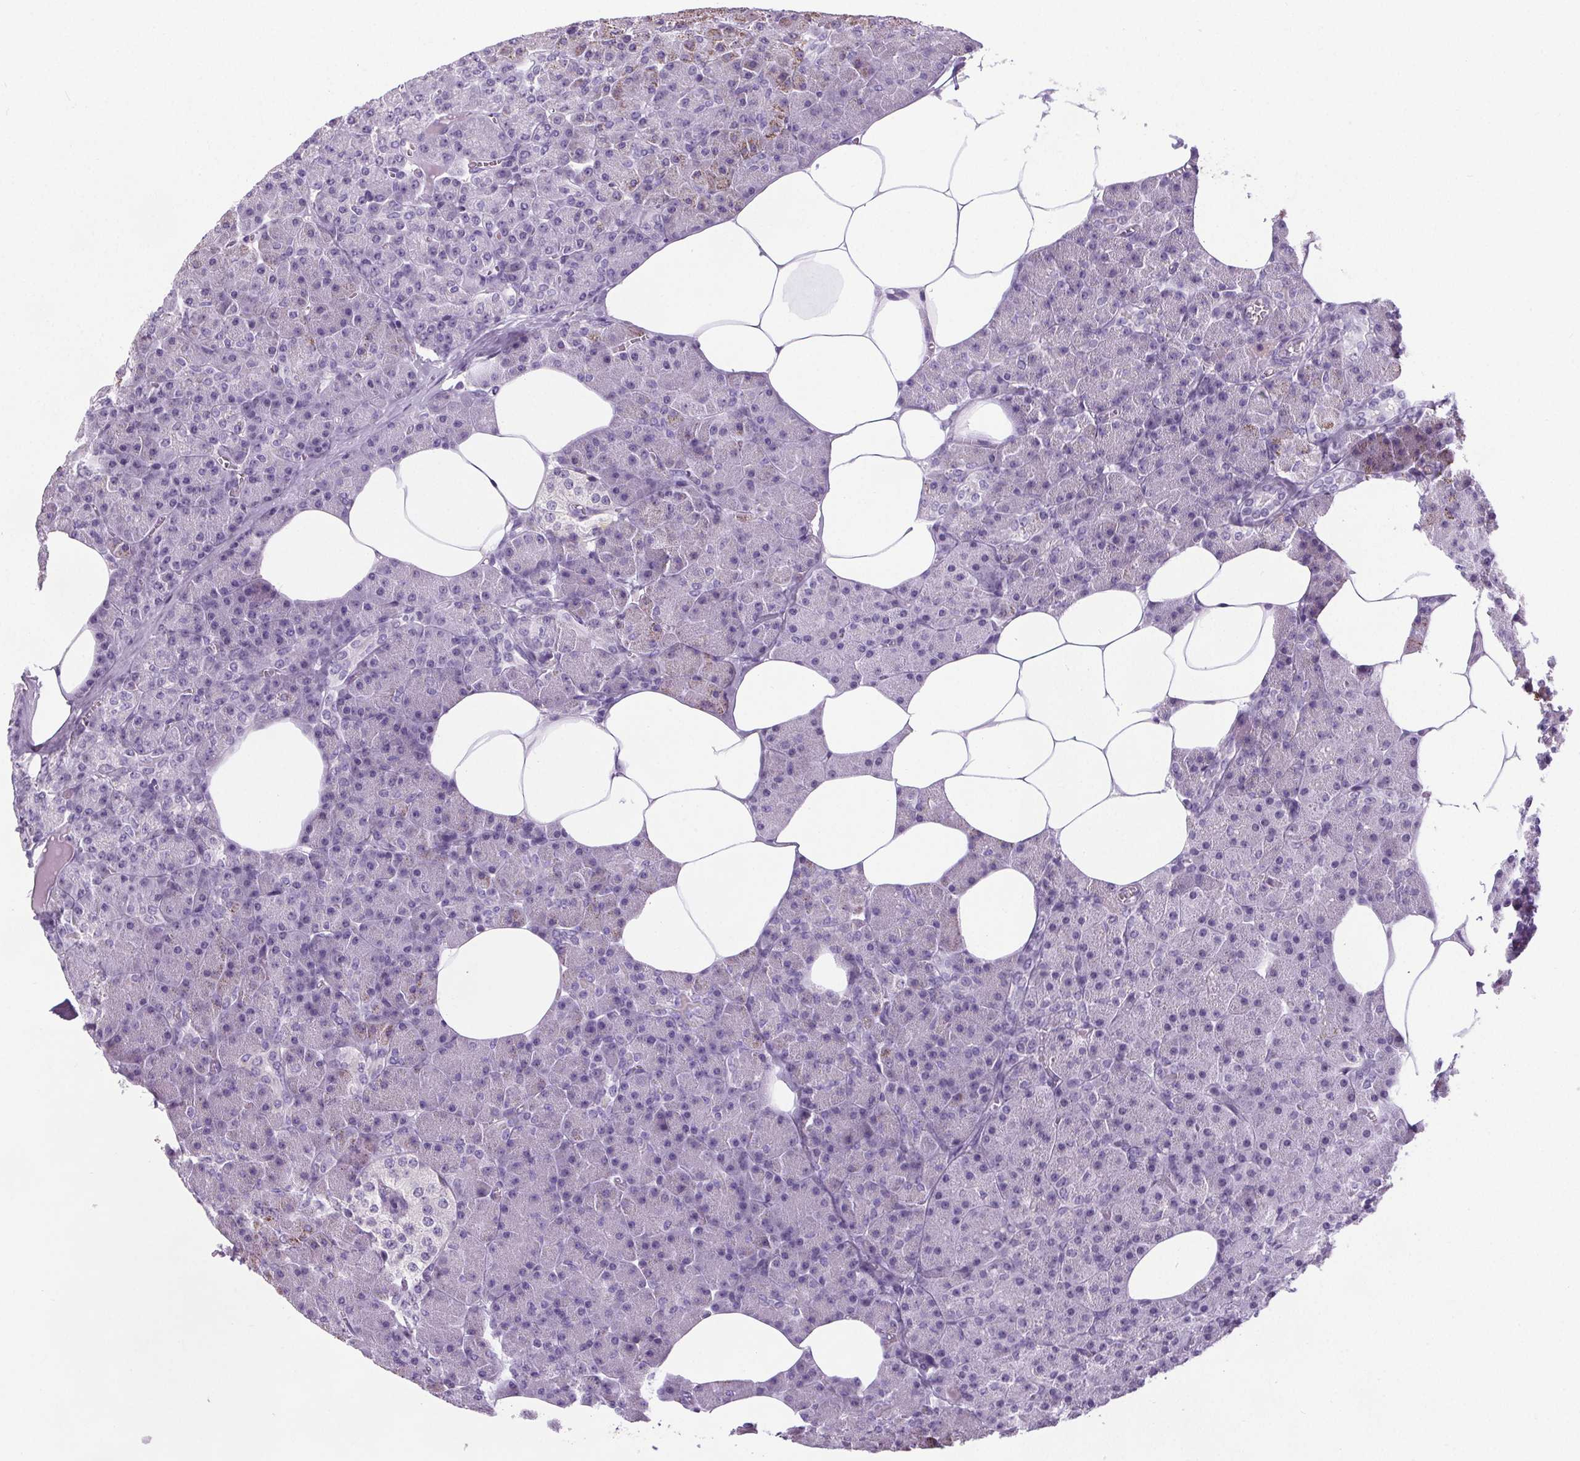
{"staining": {"intensity": "negative", "quantity": "none", "location": "none"}, "tissue": "pancreas", "cell_type": "Exocrine glandular cells", "image_type": "normal", "snomed": [{"axis": "morphology", "description": "Normal tissue, NOS"}, {"axis": "topography", "description": "Pancreas"}], "caption": "Exocrine glandular cells are negative for brown protein staining in normal pancreas. (DAB immunohistochemistry (IHC), high magnification).", "gene": "ELAVL2", "patient": {"sex": "female", "age": 45}}